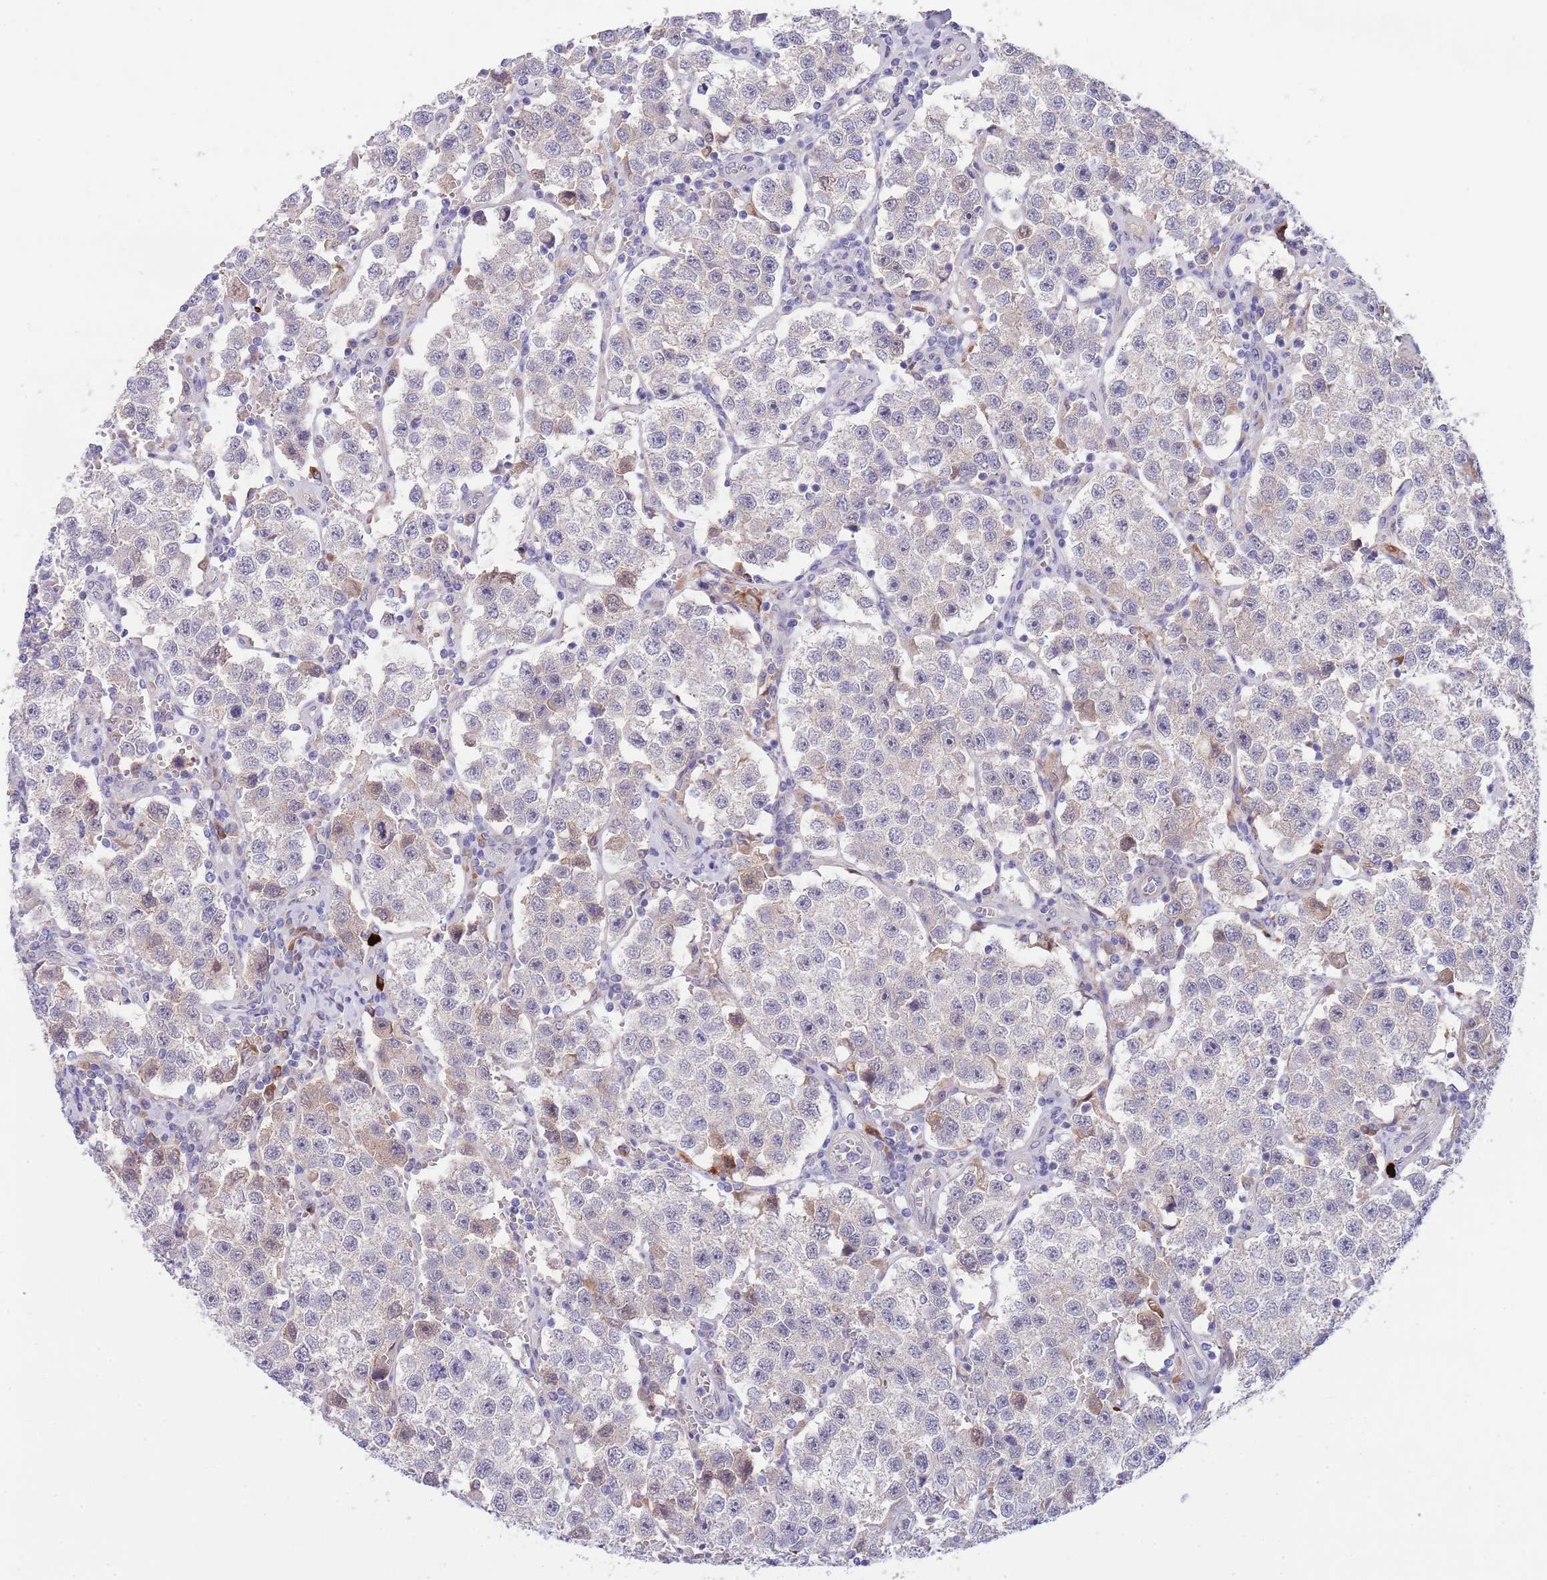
{"staining": {"intensity": "negative", "quantity": "none", "location": "none"}, "tissue": "testis cancer", "cell_type": "Tumor cells", "image_type": "cancer", "snomed": [{"axis": "morphology", "description": "Seminoma, NOS"}, {"axis": "topography", "description": "Testis"}], "caption": "Immunohistochemical staining of seminoma (testis) reveals no significant expression in tumor cells.", "gene": "NLRP6", "patient": {"sex": "male", "age": 37}}